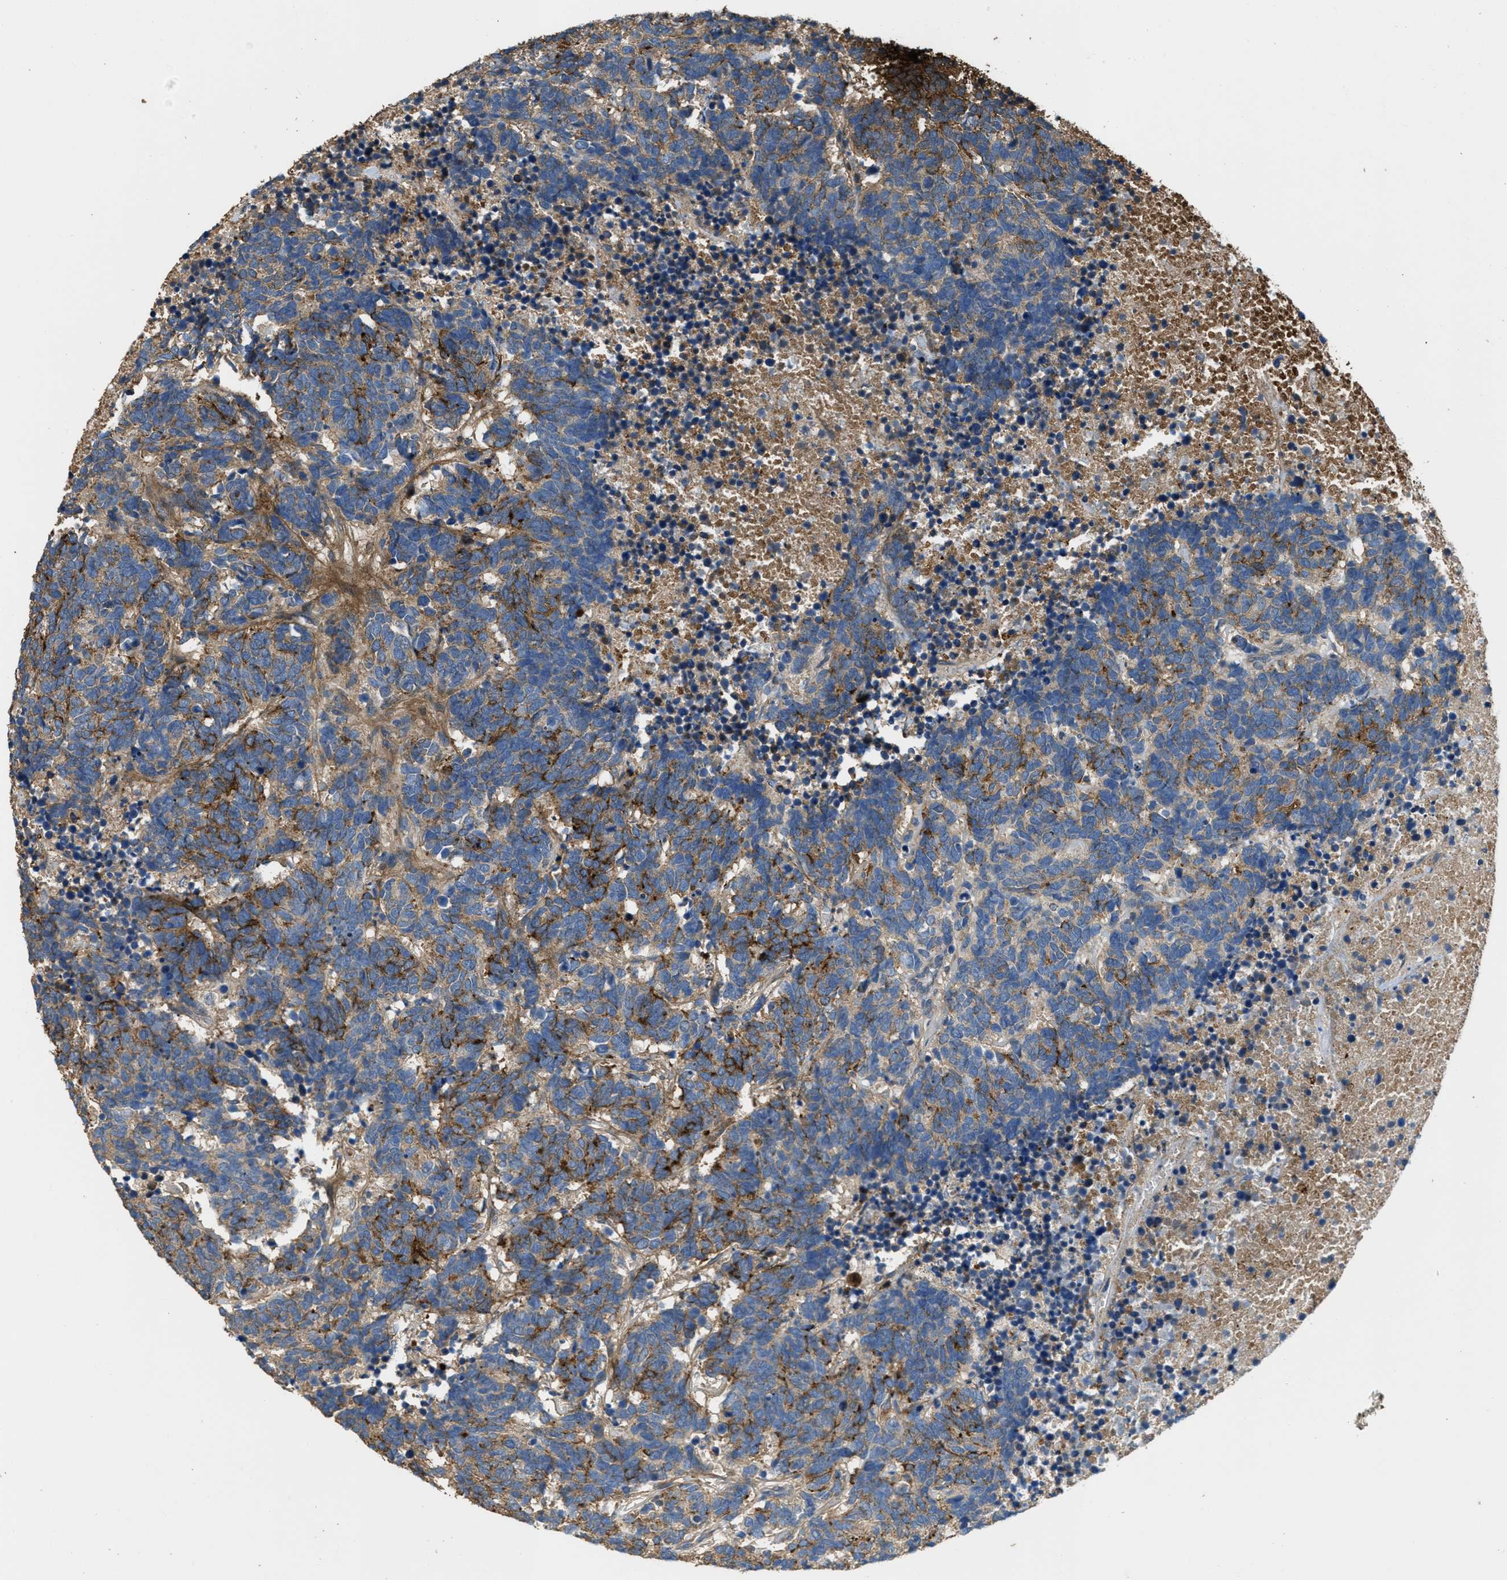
{"staining": {"intensity": "moderate", "quantity": "25%-75%", "location": "cytoplasmic/membranous"}, "tissue": "carcinoid", "cell_type": "Tumor cells", "image_type": "cancer", "snomed": [{"axis": "morphology", "description": "Carcinoma, NOS"}, {"axis": "morphology", "description": "Carcinoid, malignant, NOS"}, {"axis": "topography", "description": "Urinary bladder"}], "caption": "Protein expression by immunohistochemistry displays moderate cytoplasmic/membranous staining in about 25%-75% of tumor cells in carcinoid.", "gene": "THBS2", "patient": {"sex": "male", "age": 57}}